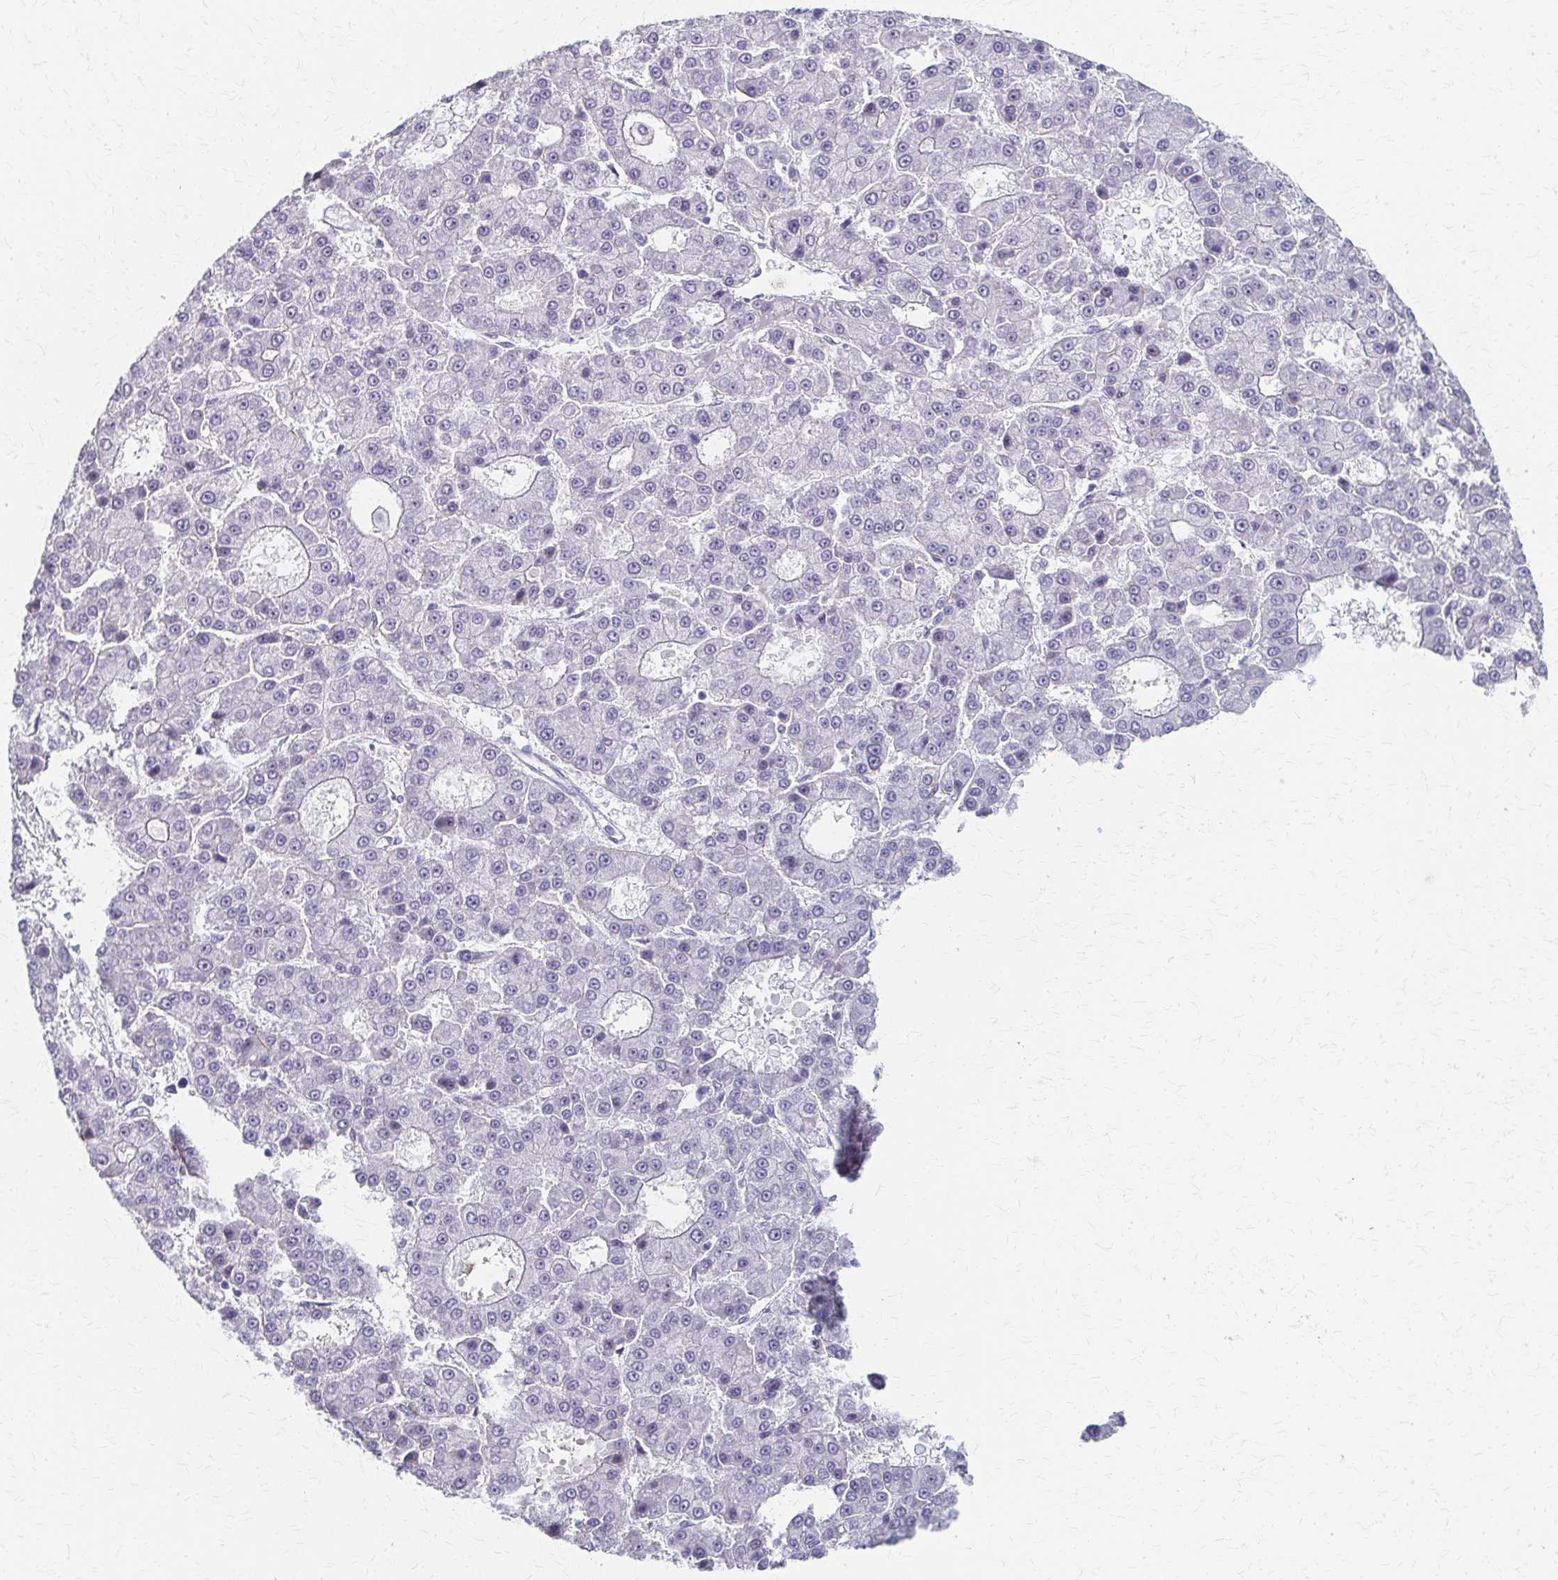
{"staining": {"intensity": "negative", "quantity": "none", "location": "none"}, "tissue": "liver cancer", "cell_type": "Tumor cells", "image_type": "cancer", "snomed": [{"axis": "morphology", "description": "Carcinoma, Hepatocellular, NOS"}, {"axis": "topography", "description": "Liver"}], "caption": "Protein analysis of hepatocellular carcinoma (liver) shows no significant positivity in tumor cells.", "gene": "PES1", "patient": {"sex": "male", "age": 70}}